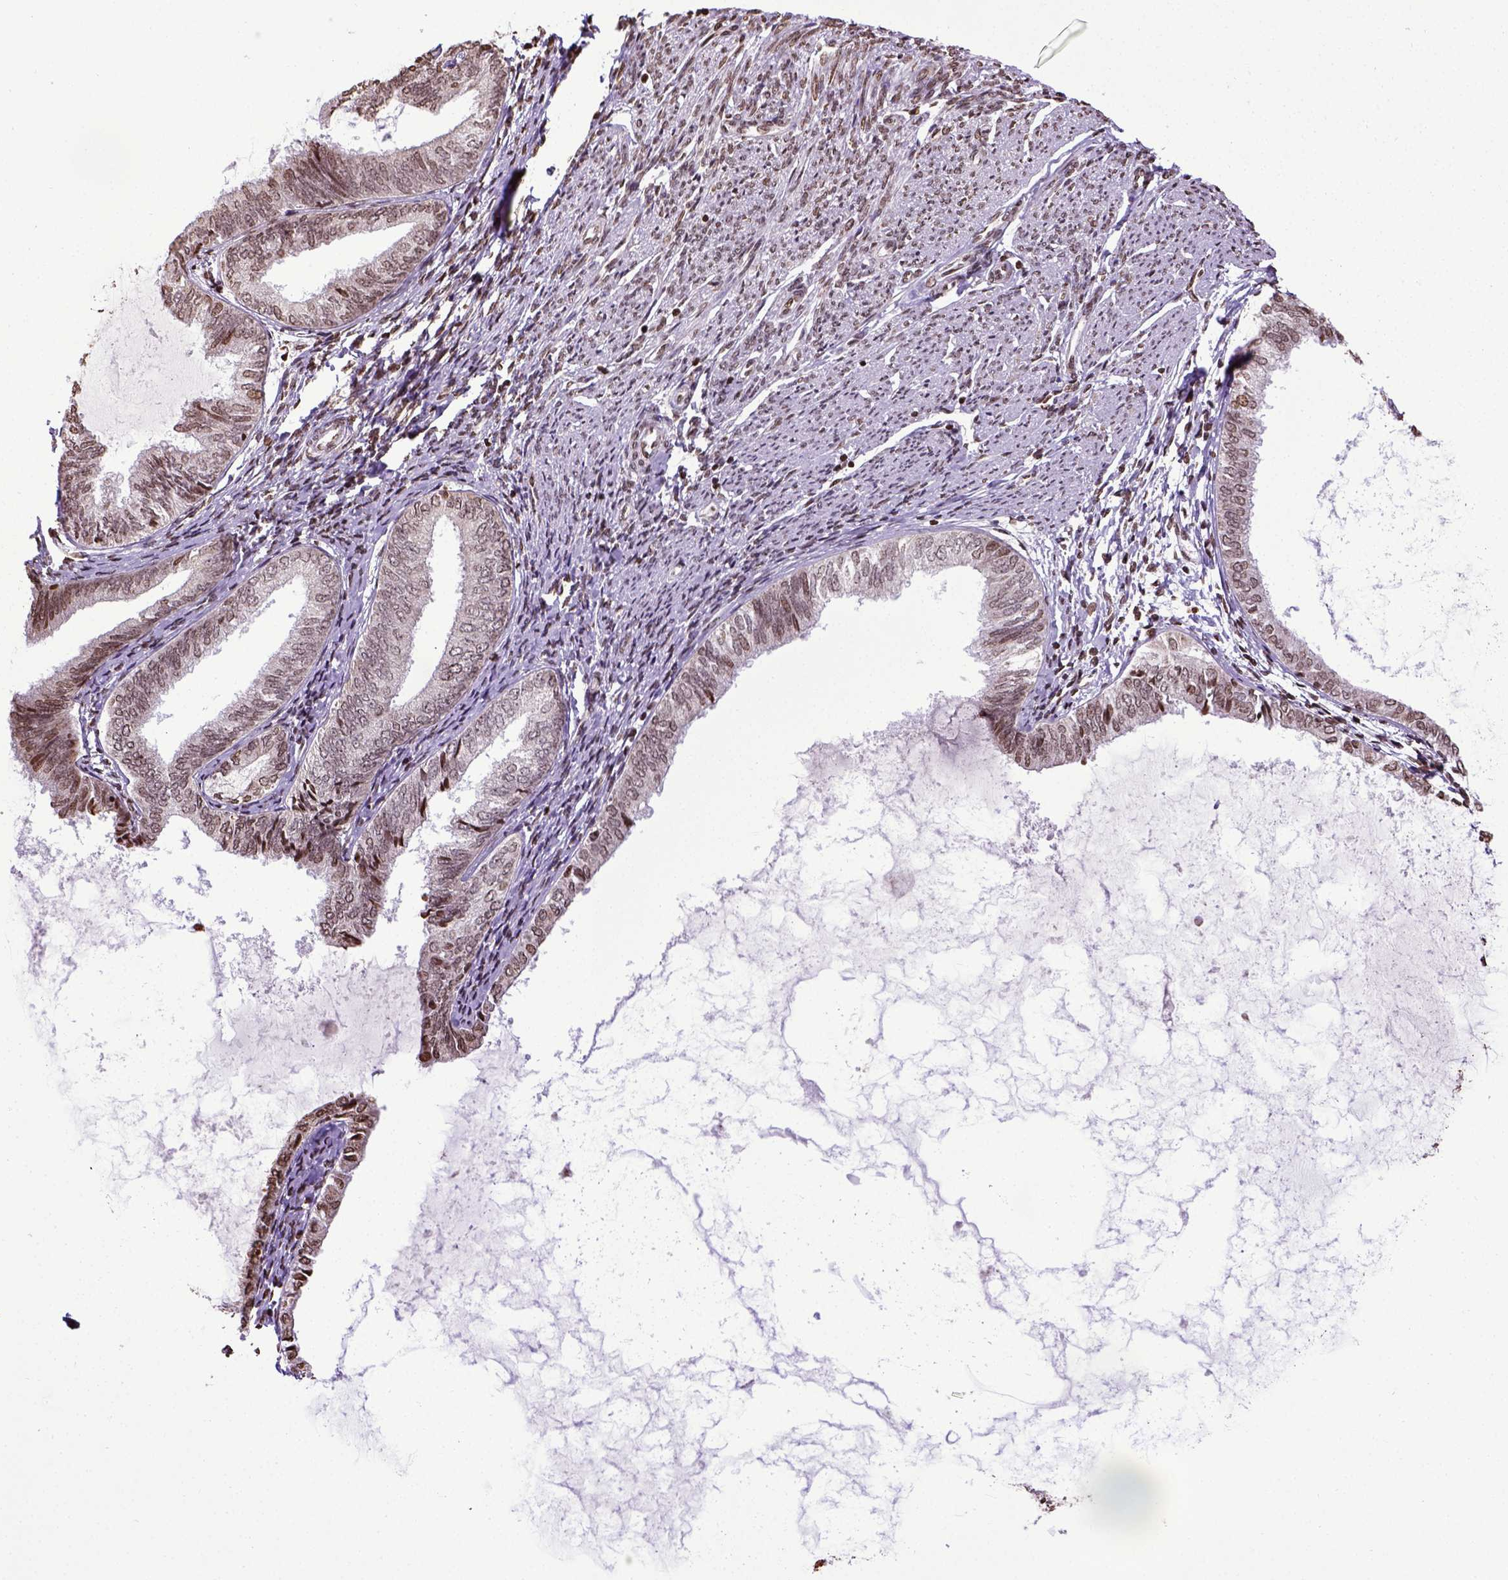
{"staining": {"intensity": "moderate", "quantity": ">75%", "location": "nuclear"}, "tissue": "endometrial cancer", "cell_type": "Tumor cells", "image_type": "cancer", "snomed": [{"axis": "morphology", "description": "Adenocarcinoma, NOS"}, {"axis": "topography", "description": "Endometrium"}], "caption": "Immunohistochemistry photomicrograph of adenocarcinoma (endometrial) stained for a protein (brown), which displays medium levels of moderate nuclear positivity in approximately >75% of tumor cells.", "gene": "ZNF75D", "patient": {"sex": "female", "age": 68}}